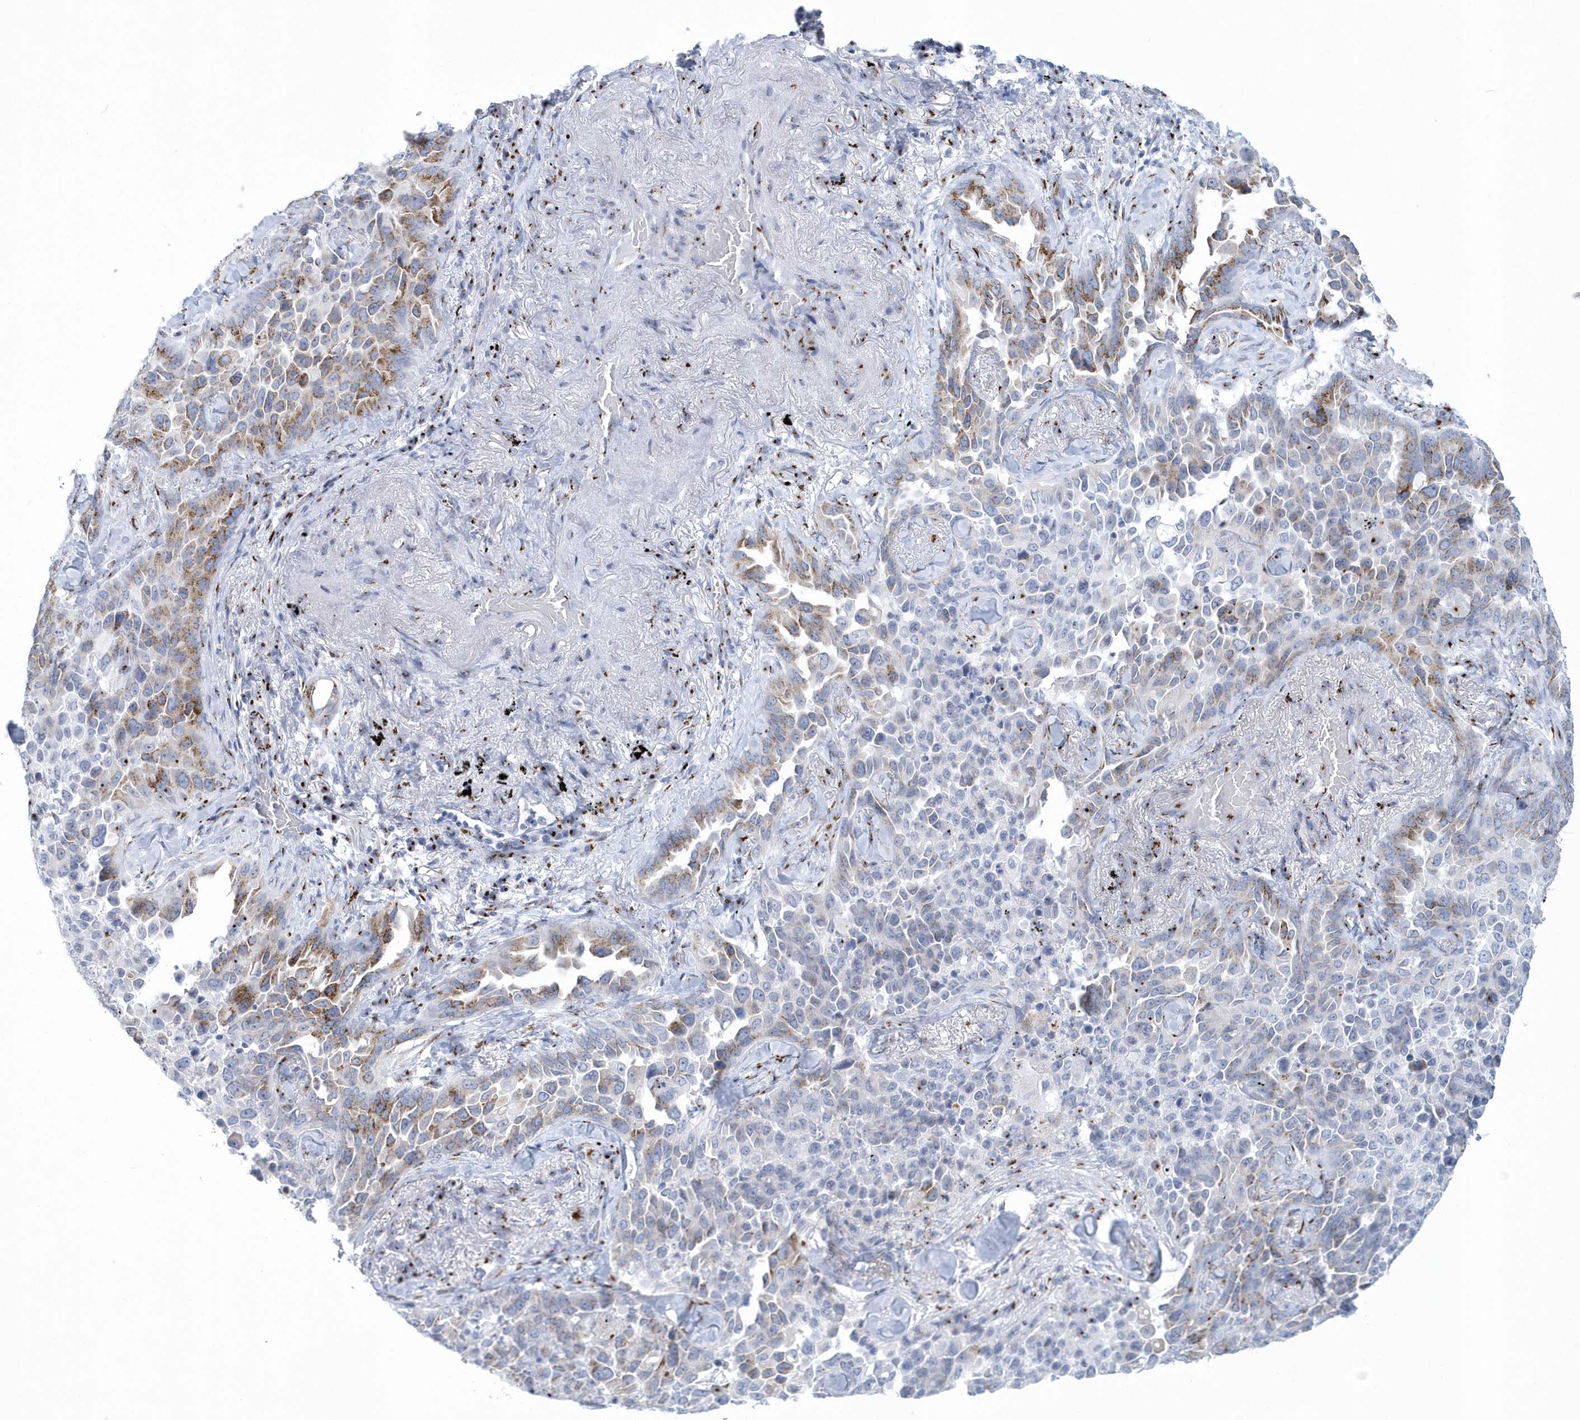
{"staining": {"intensity": "moderate", "quantity": "<25%", "location": "cytoplasmic/membranous"}, "tissue": "lung cancer", "cell_type": "Tumor cells", "image_type": "cancer", "snomed": [{"axis": "morphology", "description": "Adenocarcinoma, NOS"}, {"axis": "topography", "description": "Lung"}], "caption": "About <25% of tumor cells in lung adenocarcinoma display moderate cytoplasmic/membranous protein expression as visualized by brown immunohistochemical staining.", "gene": "SLX9", "patient": {"sex": "female", "age": 67}}